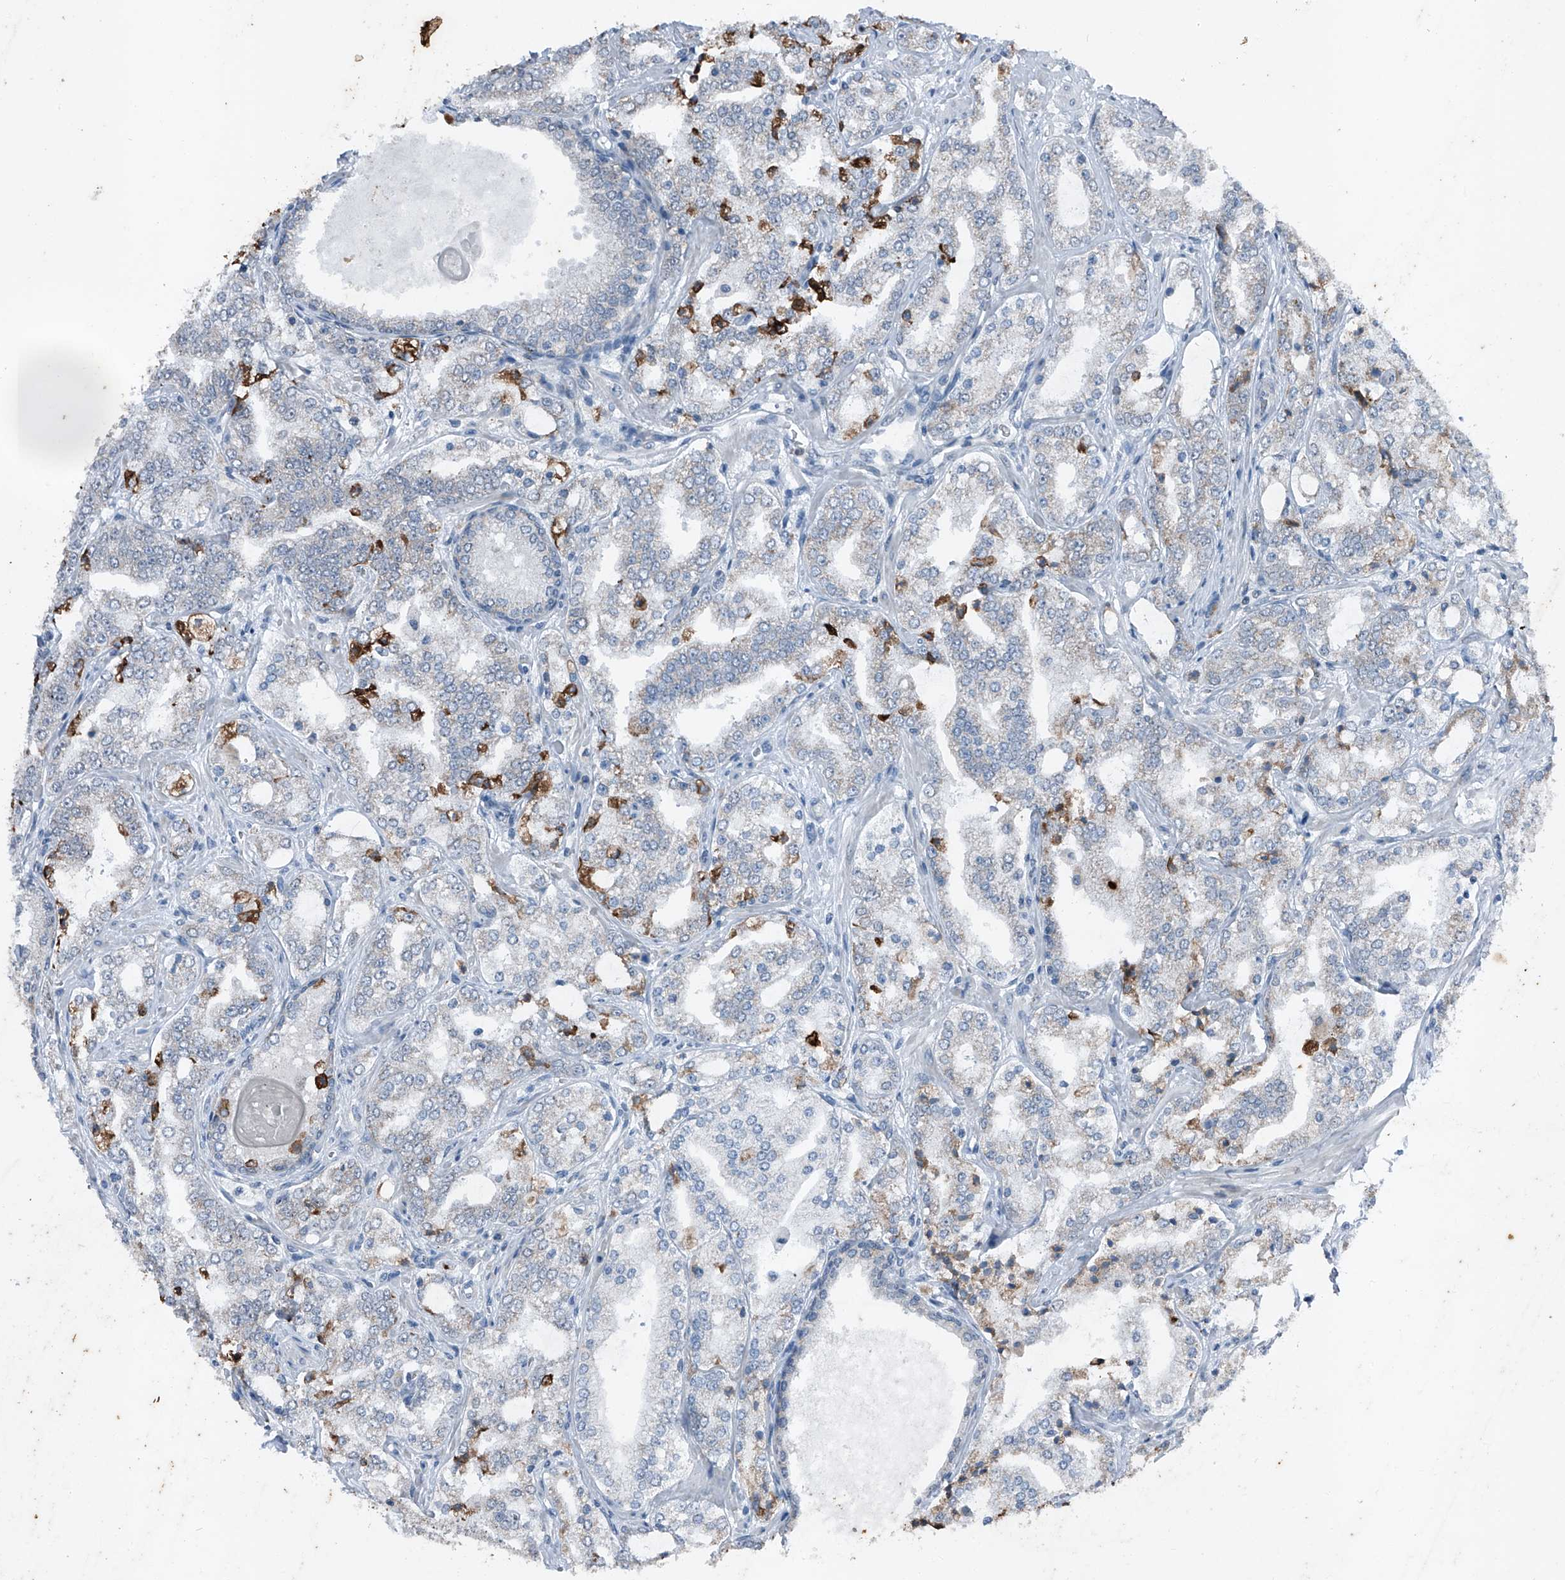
{"staining": {"intensity": "negative", "quantity": "none", "location": "none"}, "tissue": "prostate cancer", "cell_type": "Tumor cells", "image_type": "cancer", "snomed": [{"axis": "morphology", "description": "Adenocarcinoma, High grade"}, {"axis": "topography", "description": "Prostate"}], "caption": "DAB immunohistochemical staining of prostate cancer demonstrates no significant positivity in tumor cells.", "gene": "DYRK1B", "patient": {"sex": "male", "age": 64}}